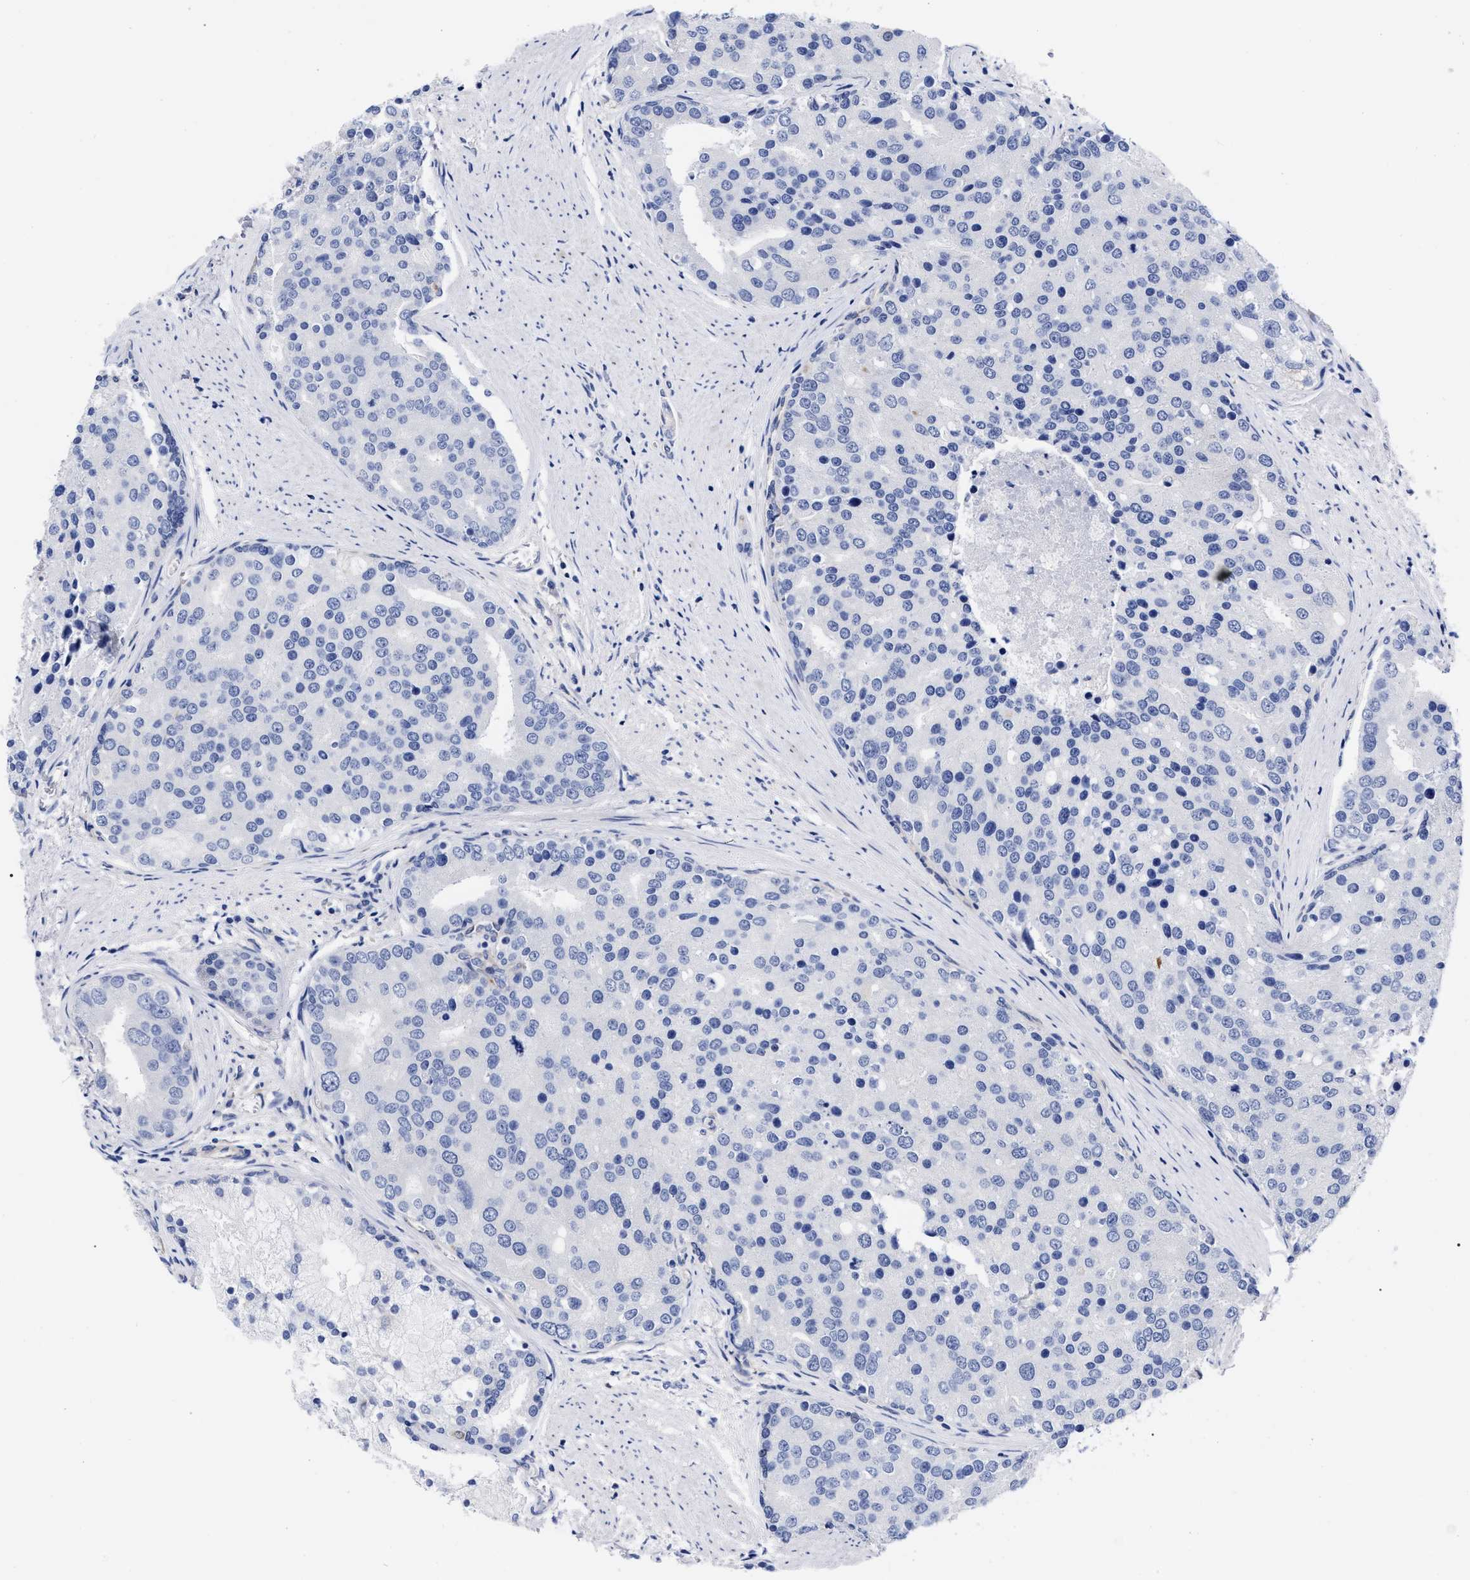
{"staining": {"intensity": "negative", "quantity": "none", "location": "none"}, "tissue": "prostate cancer", "cell_type": "Tumor cells", "image_type": "cancer", "snomed": [{"axis": "morphology", "description": "Adenocarcinoma, High grade"}, {"axis": "topography", "description": "Prostate"}], "caption": "Prostate cancer (high-grade adenocarcinoma) was stained to show a protein in brown. There is no significant expression in tumor cells. (DAB (3,3'-diaminobenzidine) immunohistochemistry, high magnification).", "gene": "IRAG2", "patient": {"sex": "male", "age": 50}}